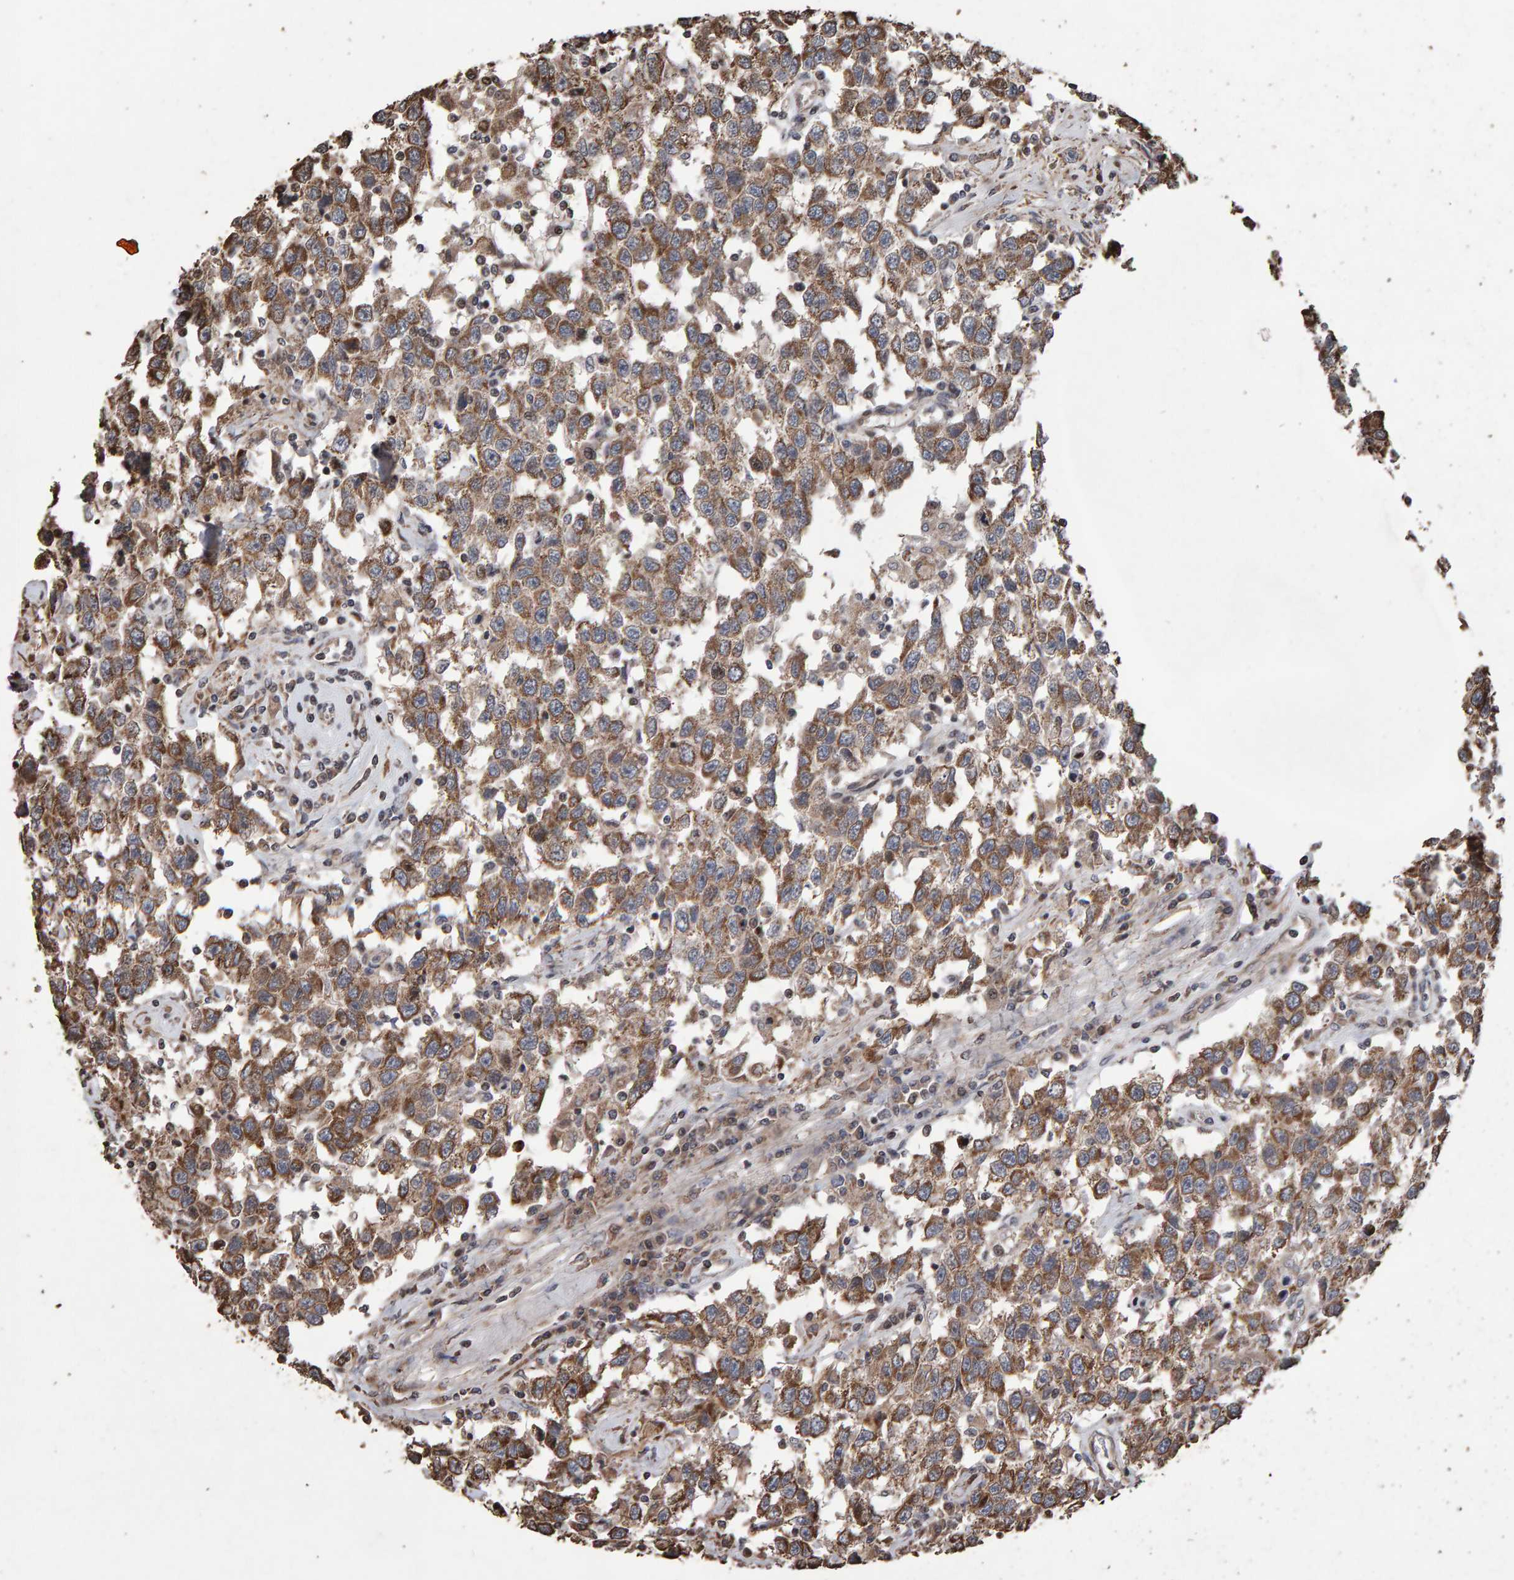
{"staining": {"intensity": "moderate", "quantity": ">75%", "location": "cytoplasmic/membranous"}, "tissue": "testis cancer", "cell_type": "Tumor cells", "image_type": "cancer", "snomed": [{"axis": "morphology", "description": "Seminoma, NOS"}, {"axis": "topography", "description": "Testis"}], "caption": "Testis seminoma stained for a protein displays moderate cytoplasmic/membranous positivity in tumor cells.", "gene": "OSBP2", "patient": {"sex": "male", "age": 41}}